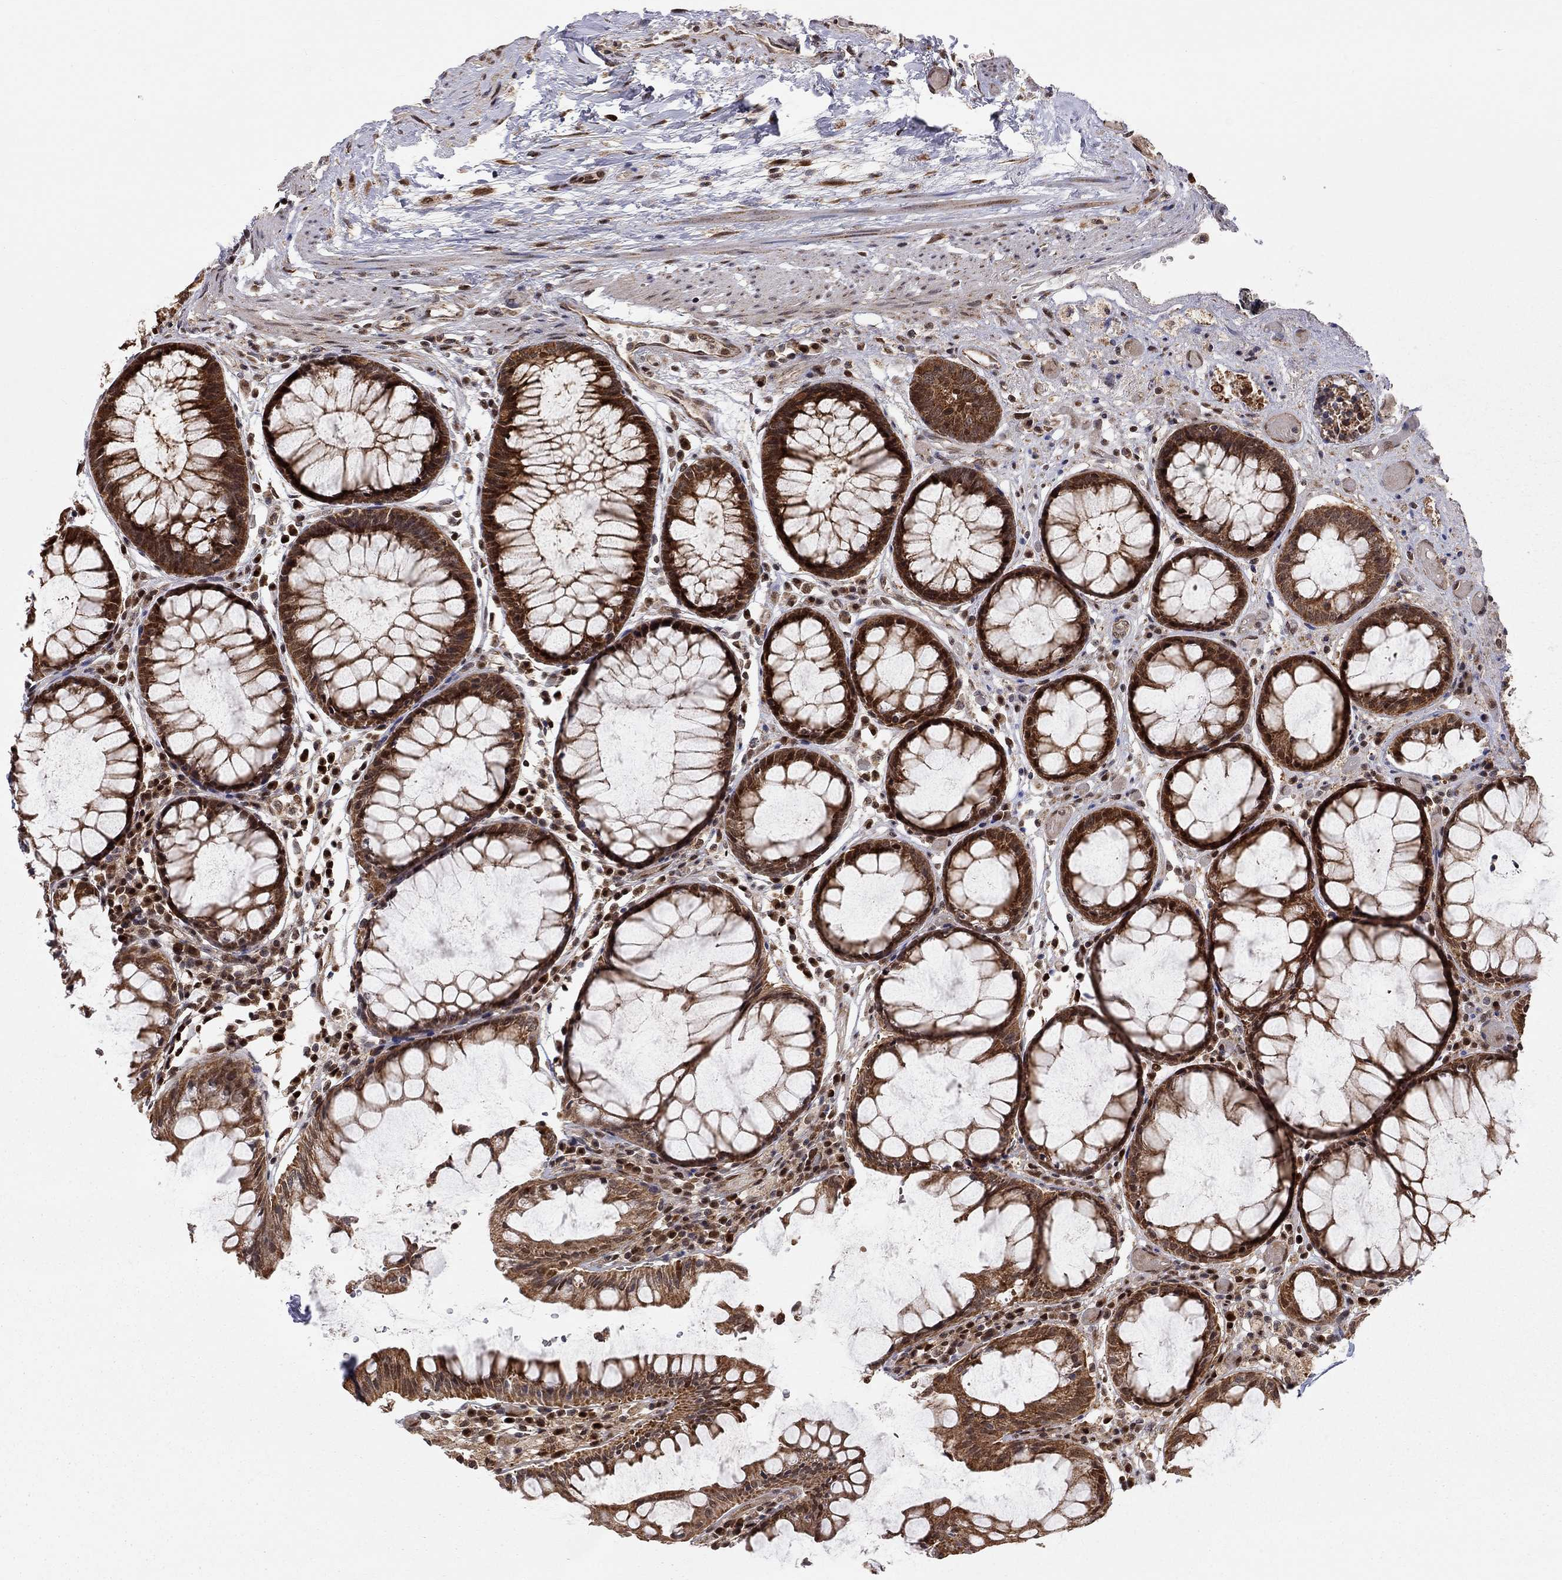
{"staining": {"intensity": "strong", "quantity": "25%-75%", "location": "cytoplasmic/membranous"}, "tissue": "rectum", "cell_type": "Glandular cells", "image_type": "normal", "snomed": [{"axis": "morphology", "description": "Normal tissue, NOS"}, {"axis": "topography", "description": "Rectum"}], "caption": "Immunohistochemical staining of normal human rectum displays high levels of strong cytoplasmic/membranous expression in approximately 25%-75% of glandular cells. Using DAB (3,3'-diaminobenzidine) (brown) and hematoxylin (blue) stains, captured at high magnification using brightfield microscopy.", "gene": "ELOB", "patient": {"sex": "female", "age": 68}}